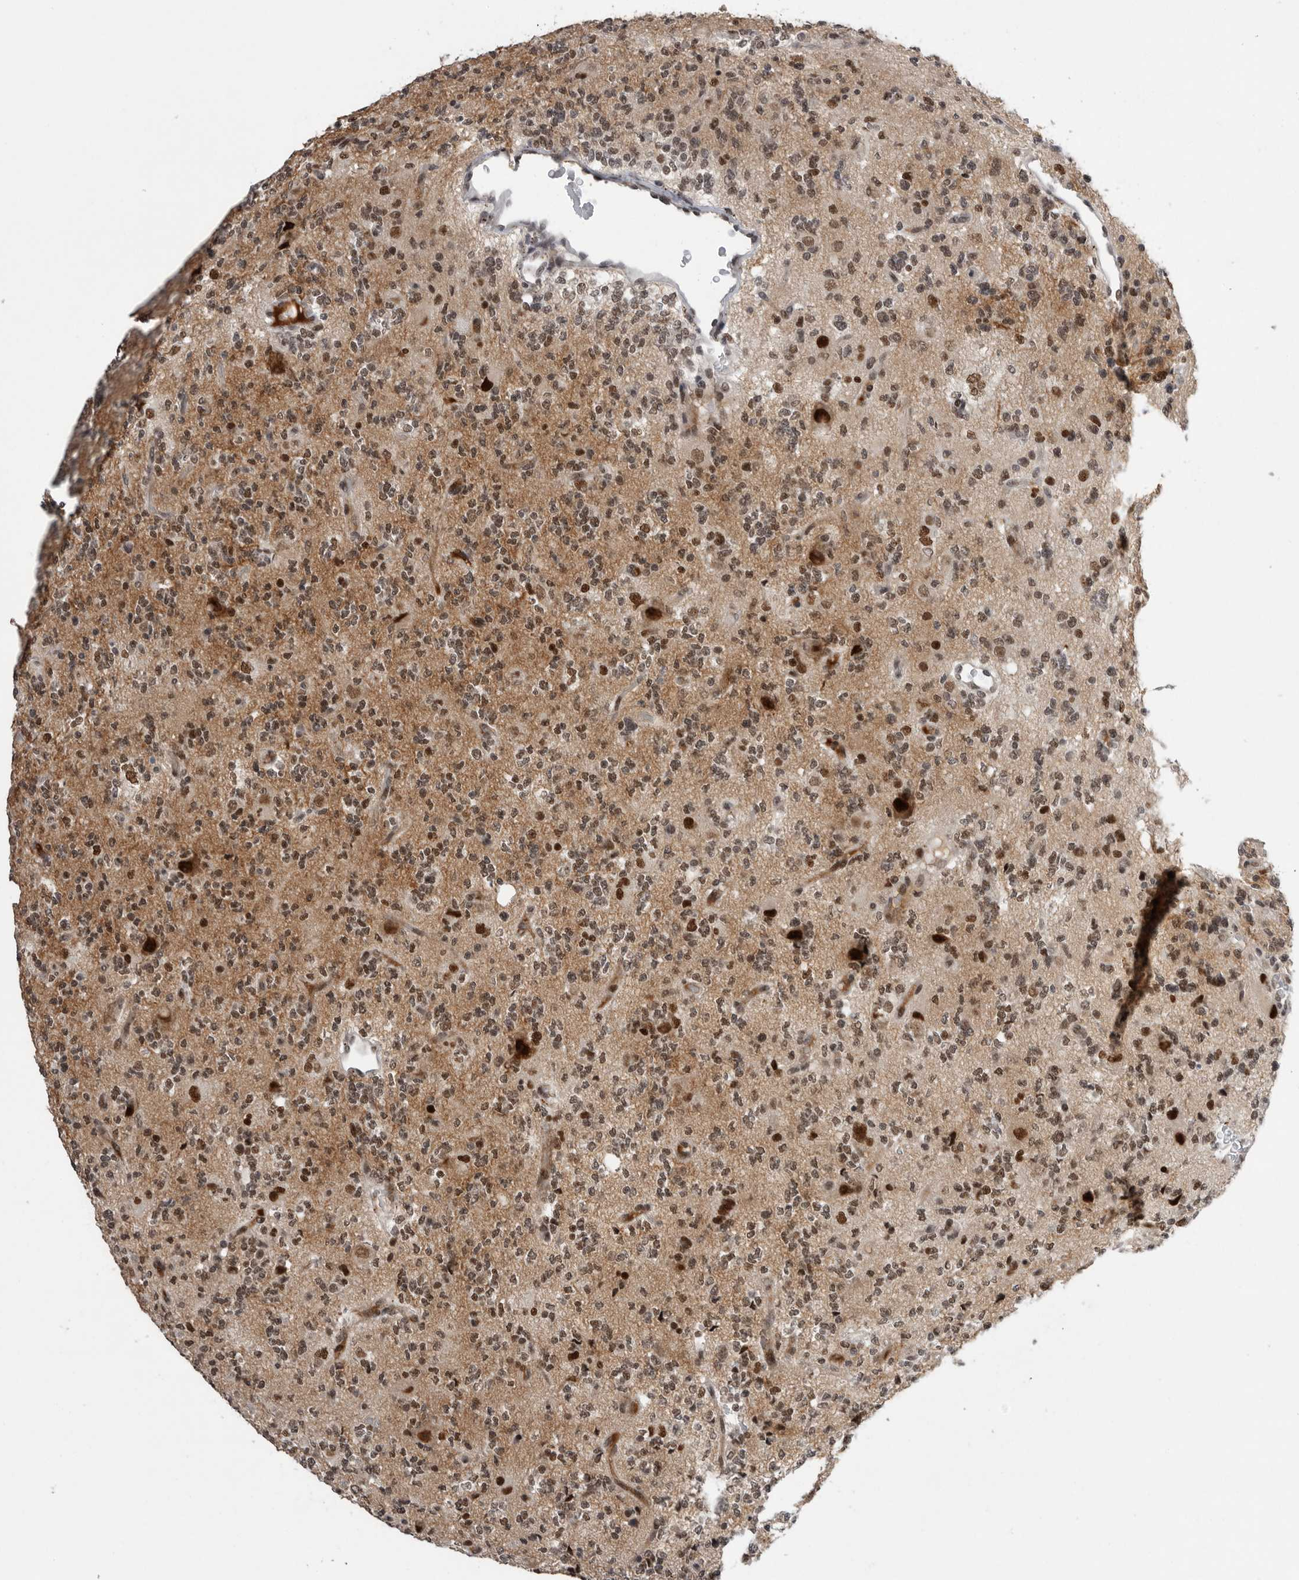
{"staining": {"intensity": "moderate", "quantity": ">75%", "location": "nuclear"}, "tissue": "glioma", "cell_type": "Tumor cells", "image_type": "cancer", "snomed": [{"axis": "morphology", "description": "Glioma, malignant, High grade"}, {"axis": "topography", "description": "Brain"}], "caption": "Glioma stained for a protein shows moderate nuclear positivity in tumor cells.", "gene": "POU5F1", "patient": {"sex": "female", "age": 62}}